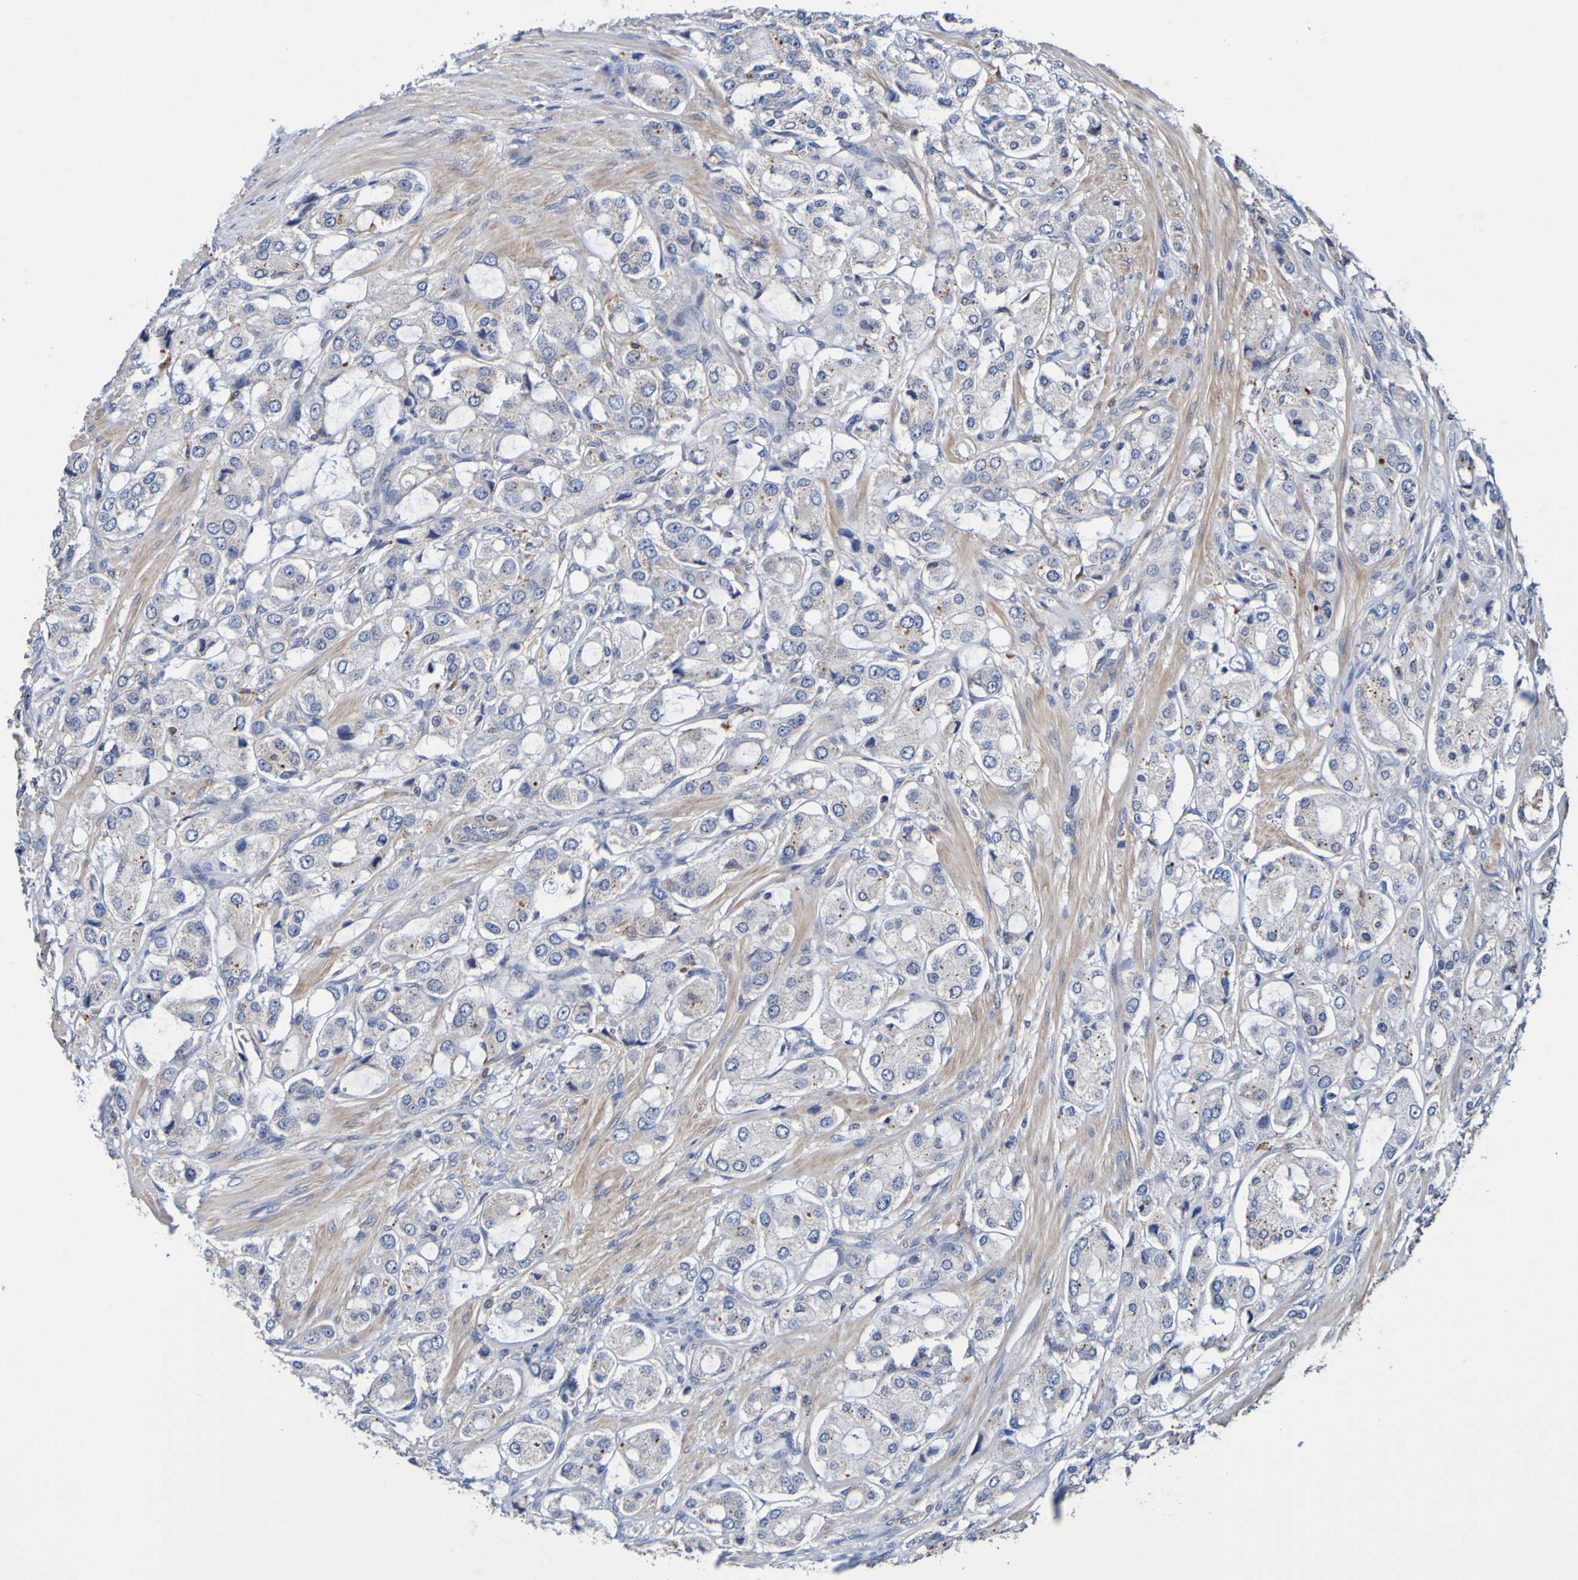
{"staining": {"intensity": "weak", "quantity": ">75%", "location": "cytoplasmic/membranous"}, "tissue": "prostate cancer", "cell_type": "Tumor cells", "image_type": "cancer", "snomed": [{"axis": "morphology", "description": "Adenocarcinoma, High grade"}, {"axis": "topography", "description": "Prostate"}], "caption": "DAB immunohistochemical staining of prostate cancer (adenocarcinoma (high-grade)) demonstrates weak cytoplasmic/membranous protein expression in about >75% of tumor cells. (Stains: DAB in brown, nuclei in blue, Microscopy: brightfield microscopy at high magnification).", "gene": "METAP2", "patient": {"sex": "male", "age": 65}}